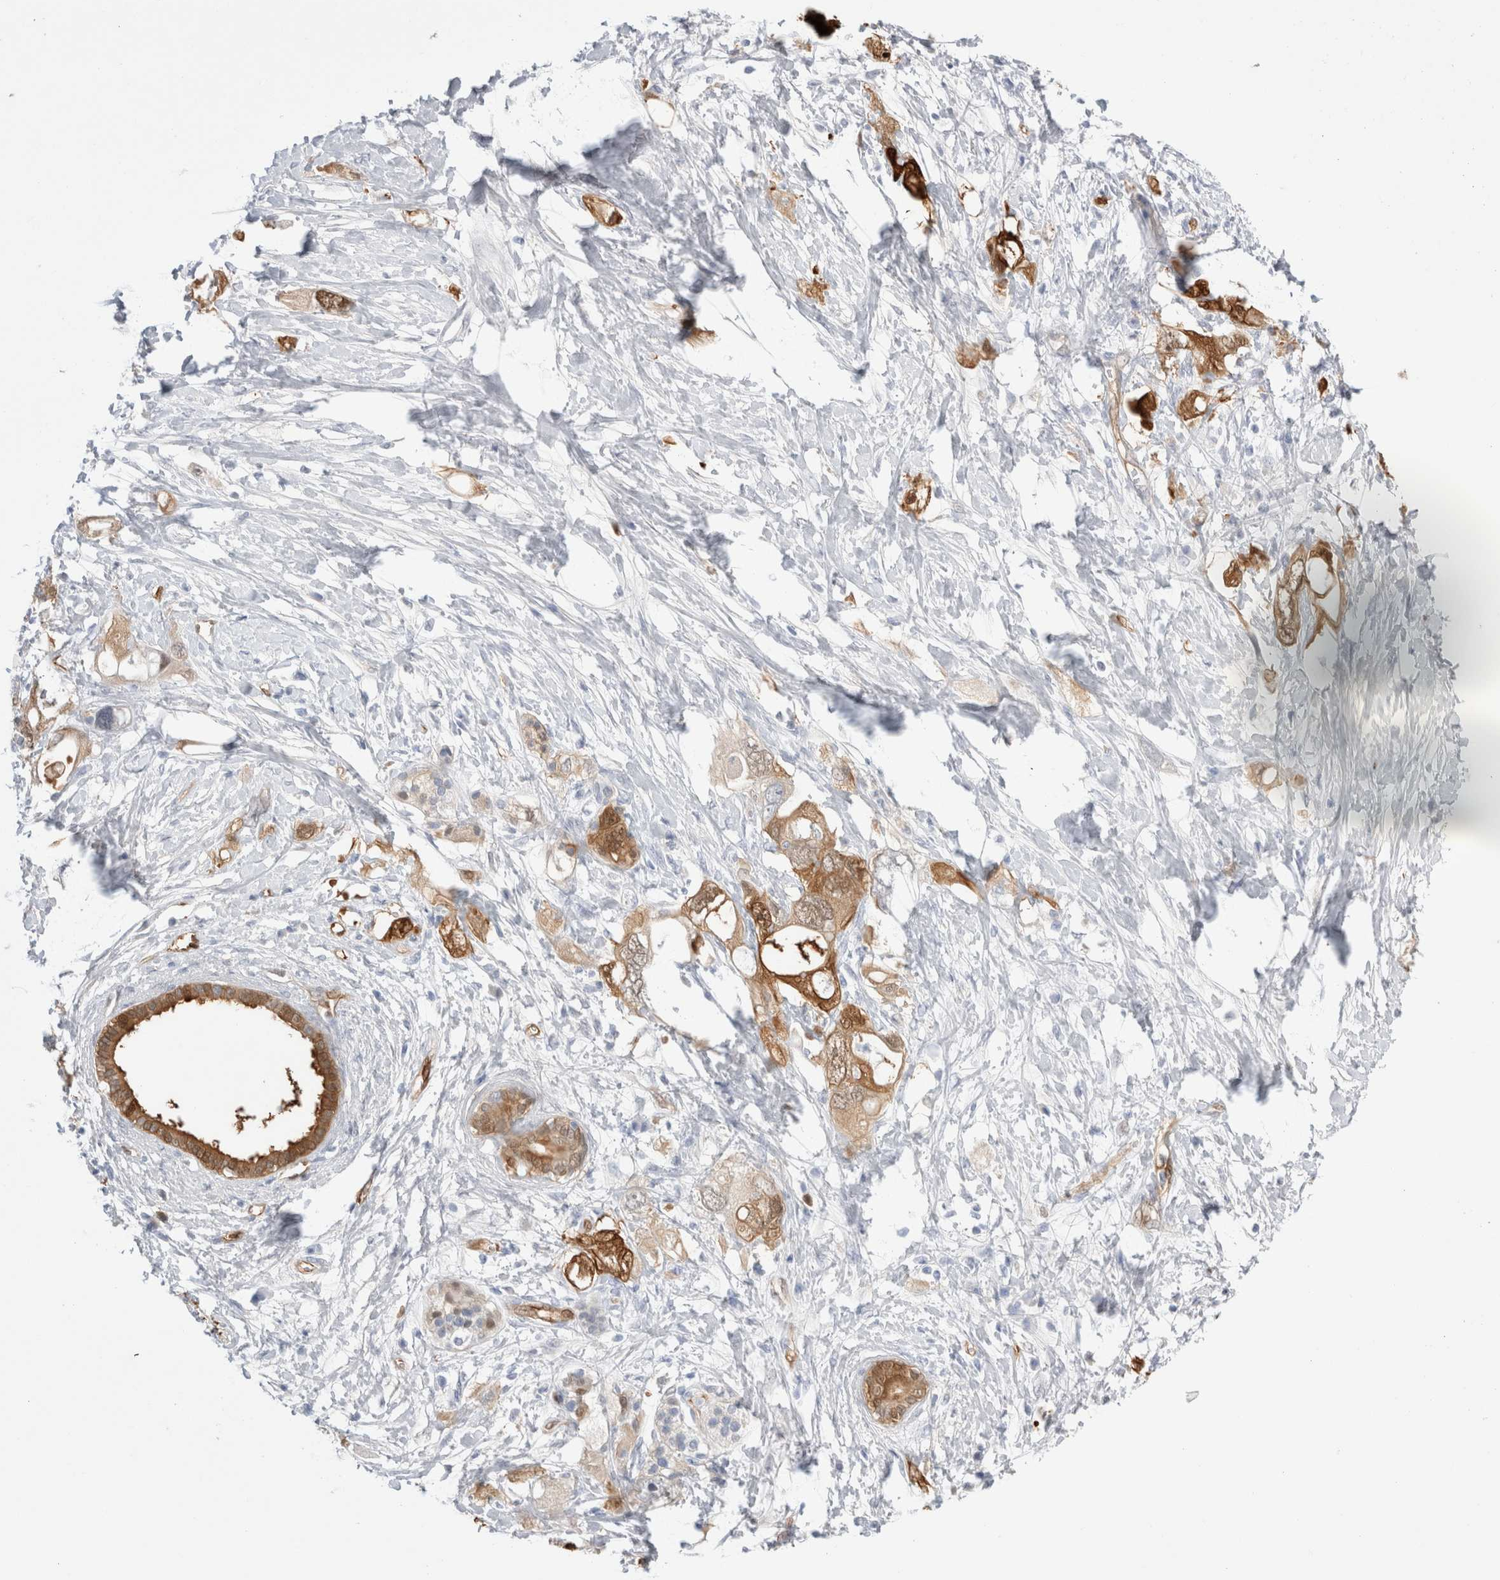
{"staining": {"intensity": "strong", "quantity": ">75%", "location": "cytoplasmic/membranous"}, "tissue": "pancreatic cancer", "cell_type": "Tumor cells", "image_type": "cancer", "snomed": [{"axis": "morphology", "description": "Adenocarcinoma, NOS"}, {"axis": "topography", "description": "Pancreas"}], "caption": "Tumor cells demonstrate high levels of strong cytoplasmic/membranous expression in approximately >75% of cells in human pancreatic cancer (adenocarcinoma).", "gene": "NAPEPLD", "patient": {"sex": "female", "age": 56}}